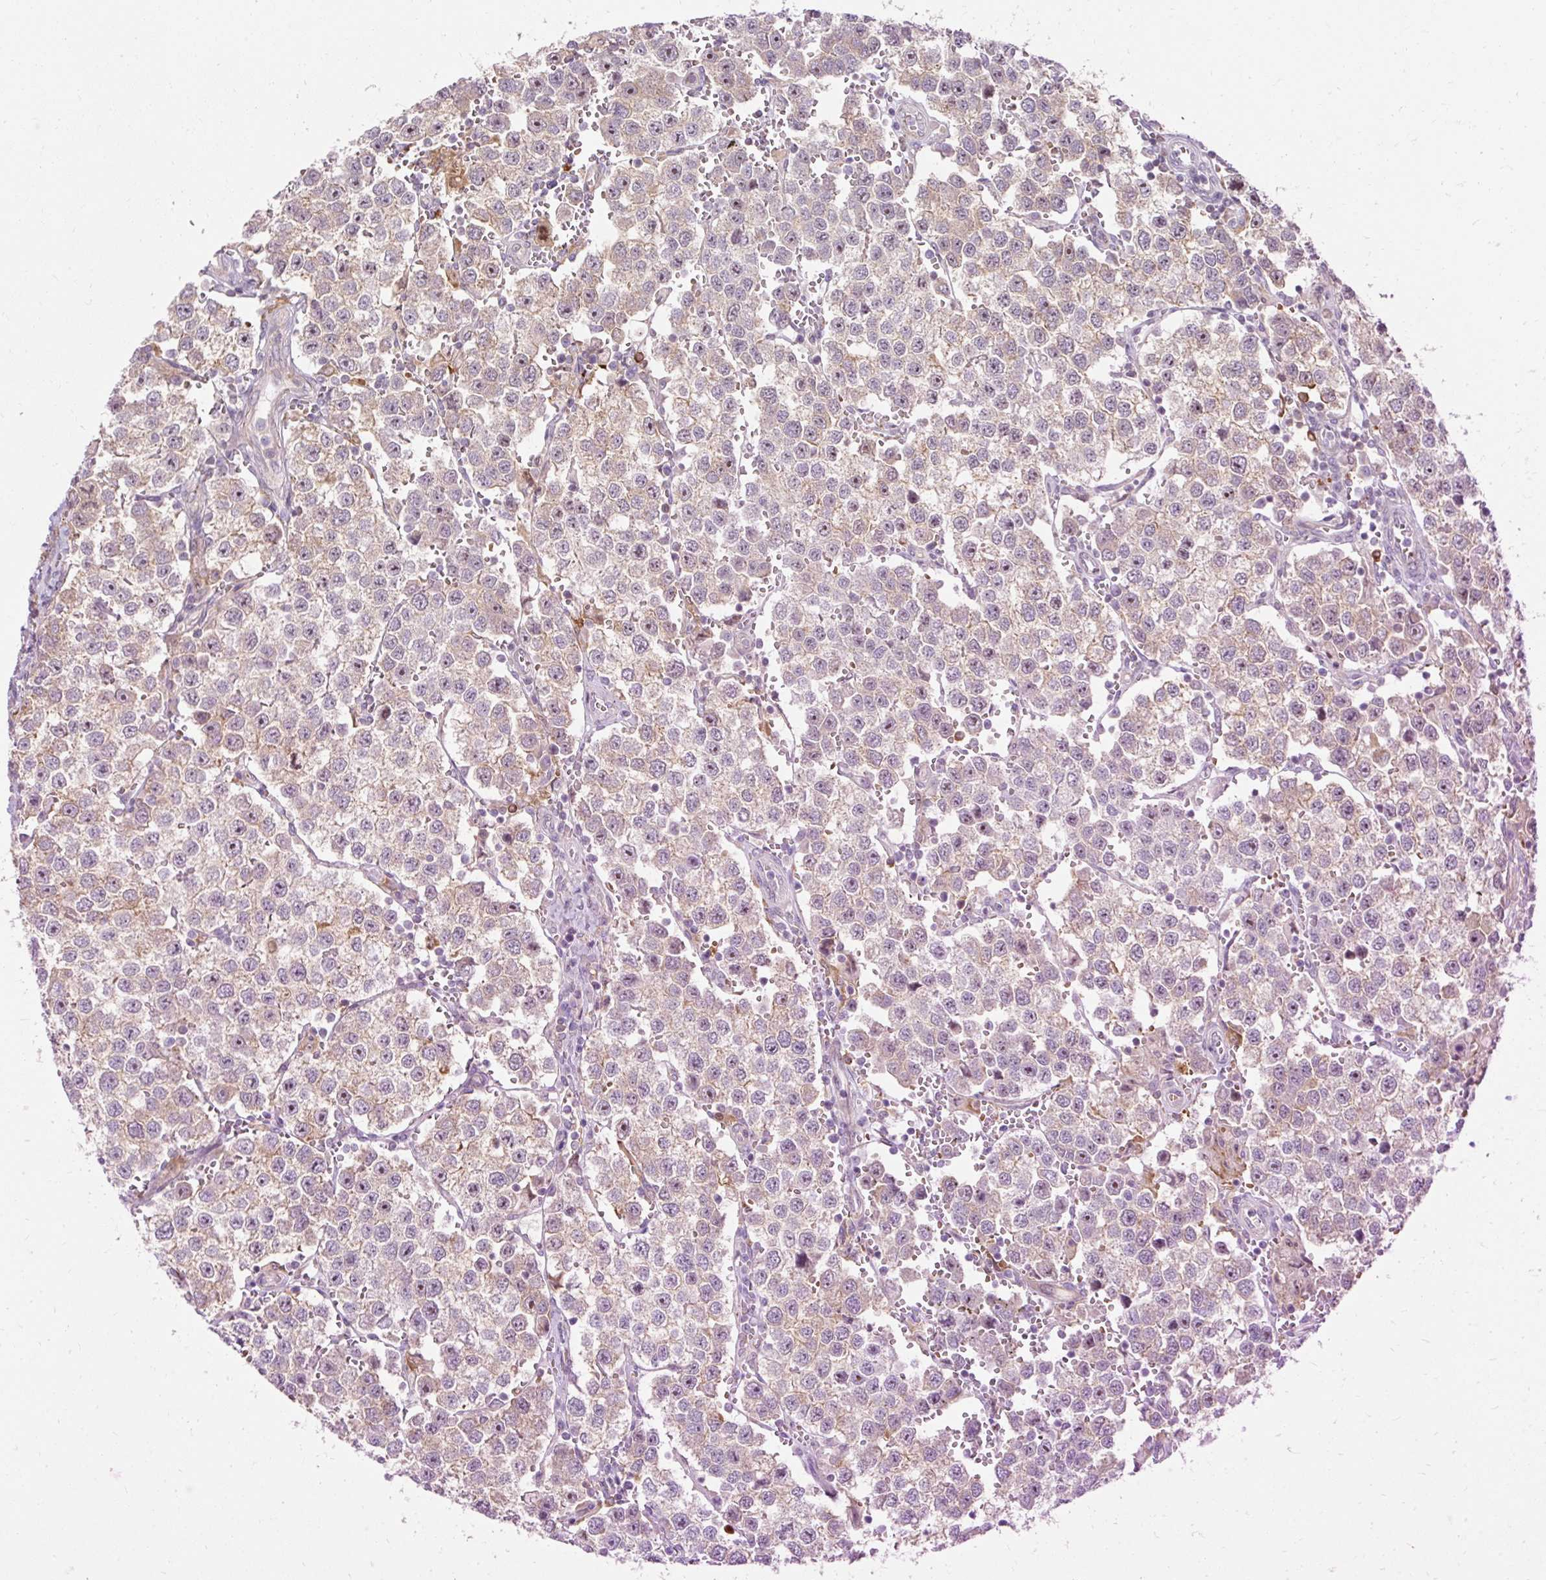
{"staining": {"intensity": "weak", "quantity": "25%-75%", "location": "cytoplasmic/membranous"}, "tissue": "testis cancer", "cell_type": "Tumor cells", "image_type": "cancer", "snomed": [{"axis": "morphology", "description": "Seminoma, NOS"}, {"axis": "topography", "description": "Testis"}], "caption": "Immunohistochemistry (IHC) of human testis cancer demonstrates low levels of weak cytoplasmic/membranous expression in about 25%-75% of tumor cells.", "gene": "CEBPZ", "patient": {"sex": "male", "age": 37}}